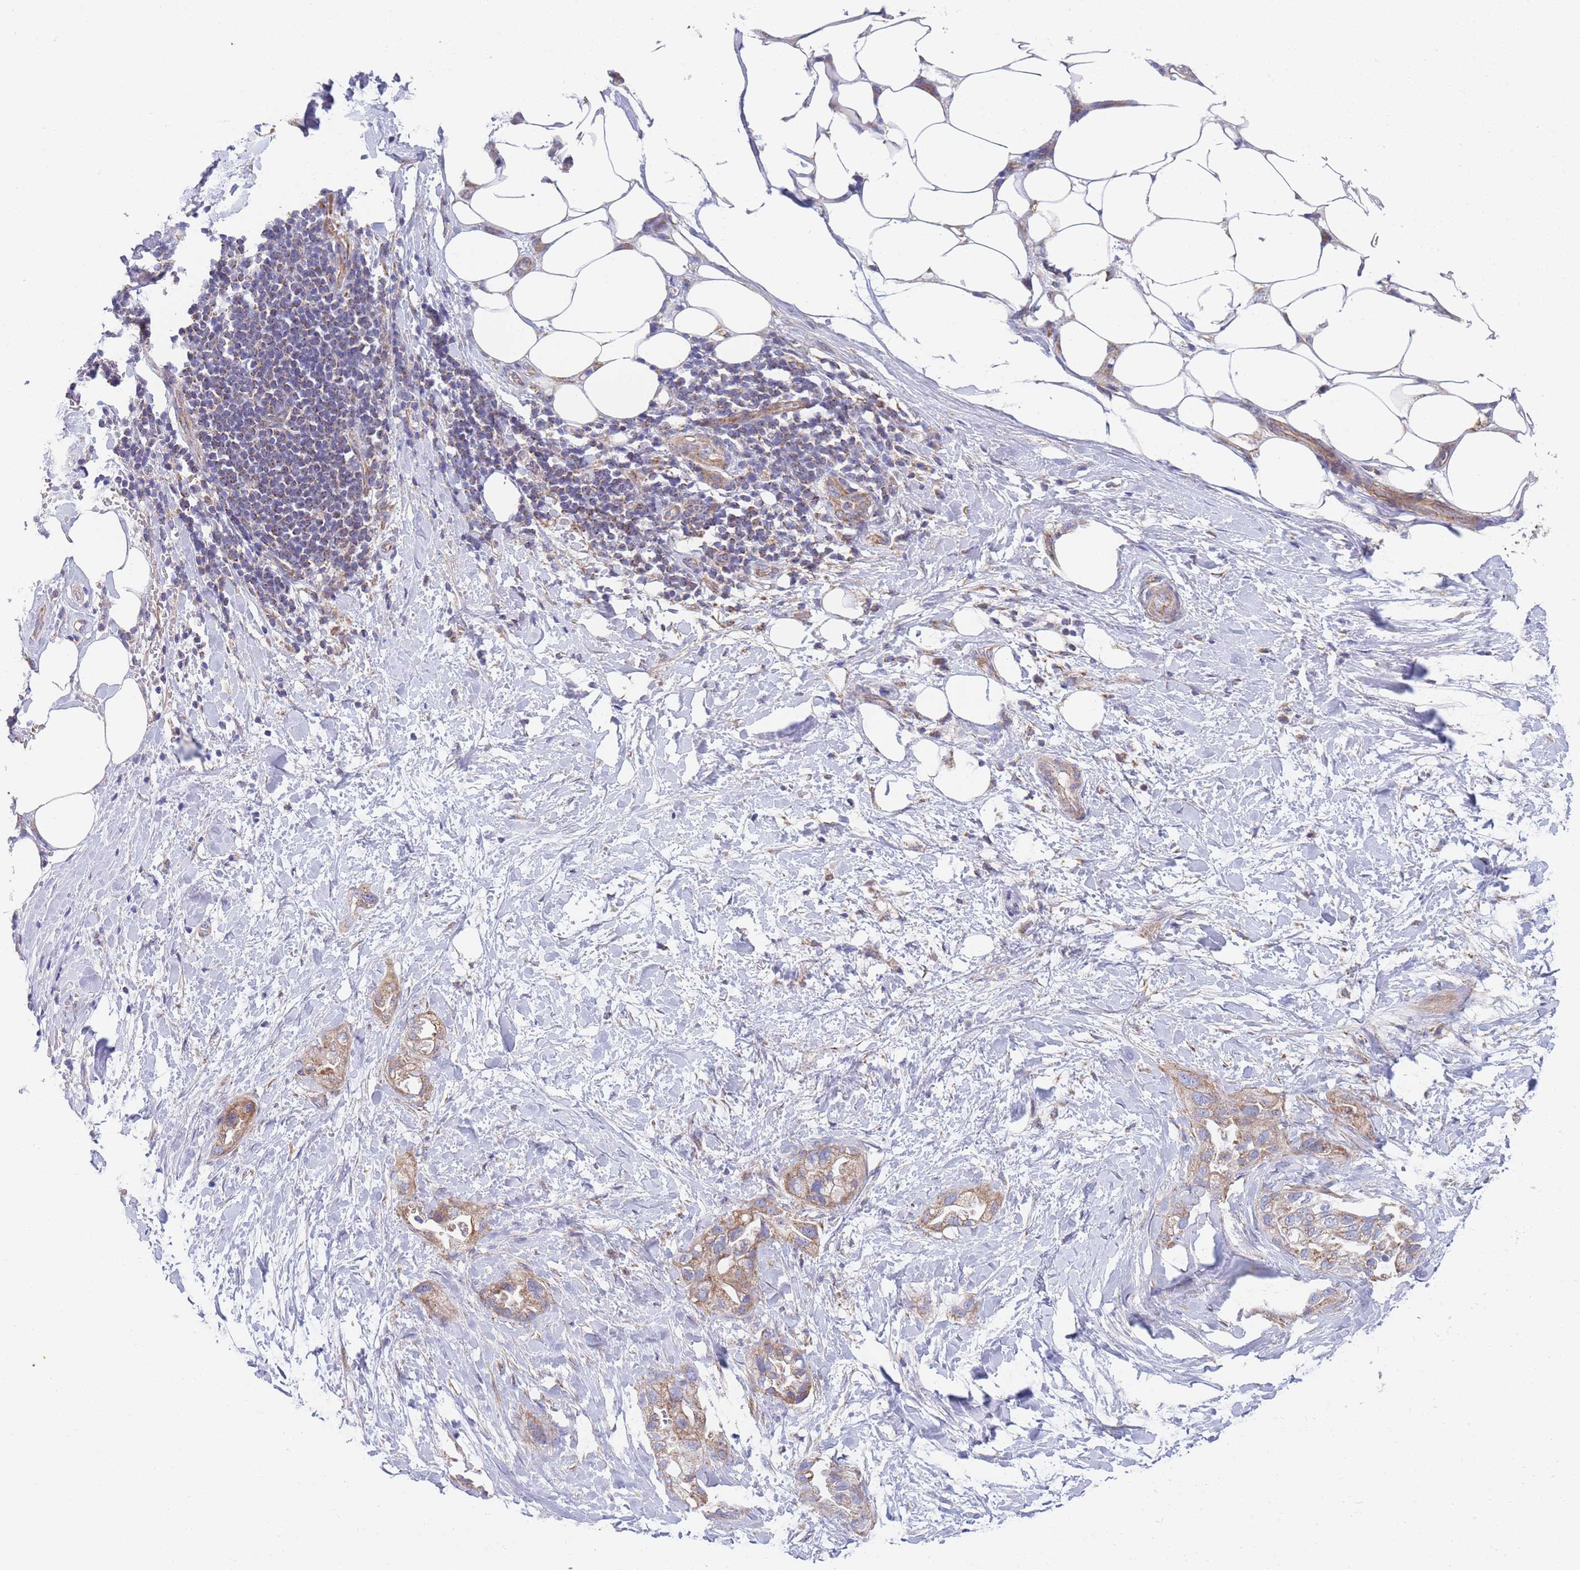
{"staining": {"intensity": "moderate", "quantity": ">75%", "location": "cytoplasmic/membranous"}, "tissue": "pancreatic cancer", "cell_type": "Tumor cells", "image_type": "cancer", "snomed": [{"axis": "morphology", "description": "Adenocarcinoma, NOS"}, {"axis": "topography", "description": "Pancreas"}], "caption": "High-magnification brightfield microscopy of pancreatic cancer (adenocarcinoma) stained with DAB (brown) and counterstained with hematoxylin (blue). tumor cells exhibit moderate cytoplasmic/membranous staining is appreciated in approximately>75% of cells.", "gene": "PWWP3A", "patient": {"sex": "male", "age": 44}}